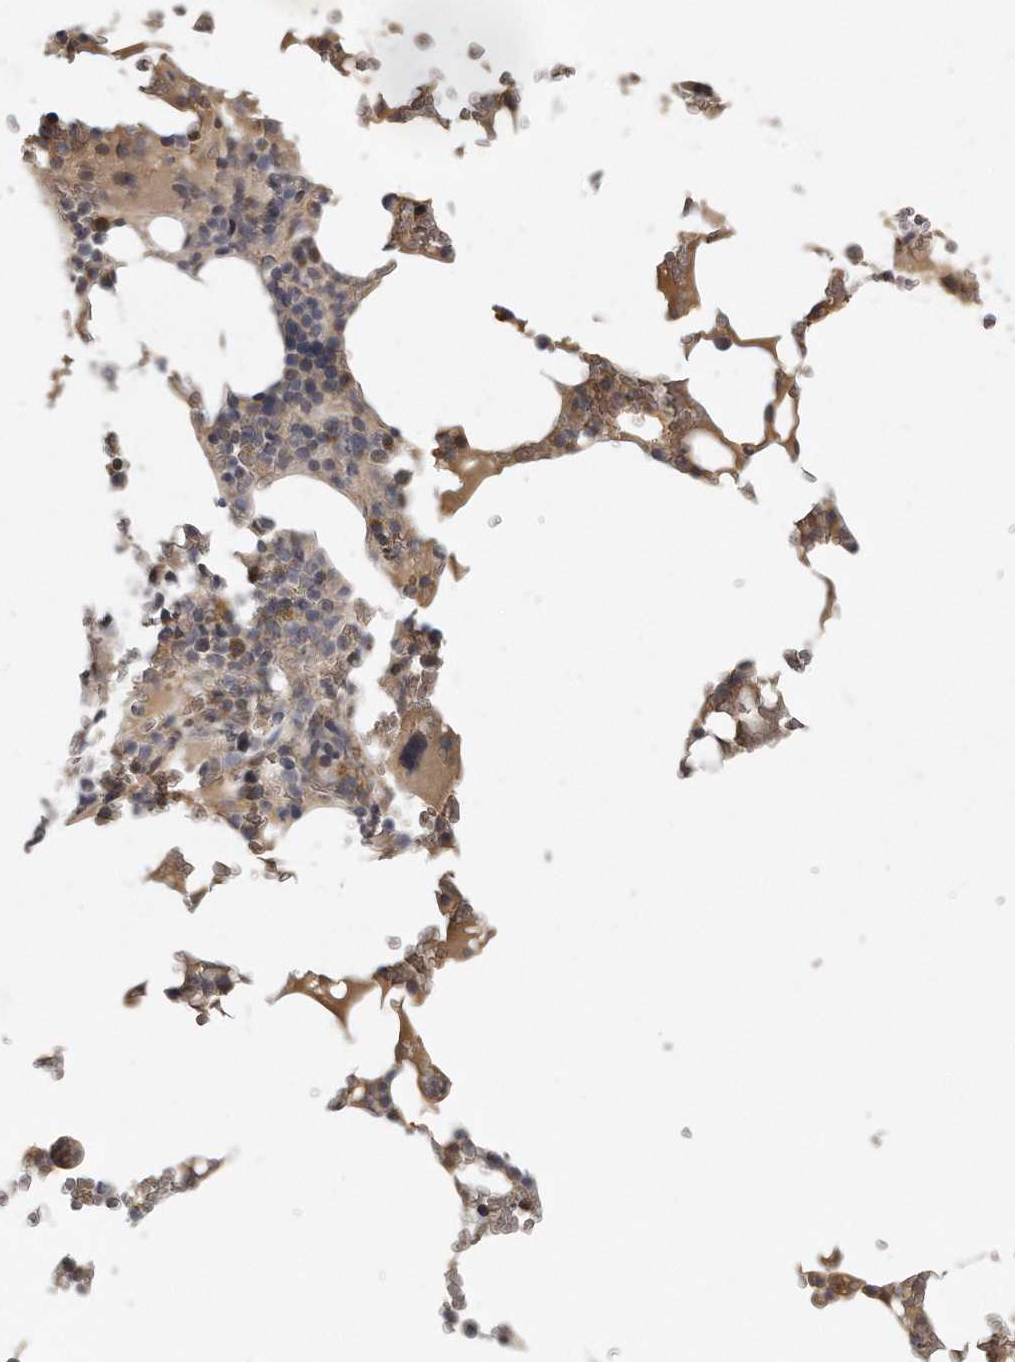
{"staining": {"intensity": "moderate", "quantity": "<25%", "location": "cytoplasmic/membranous"}, "tissue": "bone marrow", "cell_type": "Hematopoietic cells", "image_type": "normal", "snomed": [{"axis": "morphology", "description": "Normal tissue, NOS"}, {"axis": "topography", "description": "Bone marrow"}], "caption": "Brown immunohistochemical staining in normal human bone marrow displays moderate cytoplasmic/membranous positivity in approximately <25% of hematopoietic cells.", "gene": "TRAPPC14", "patient": {"sex": "male", "age": 58}}